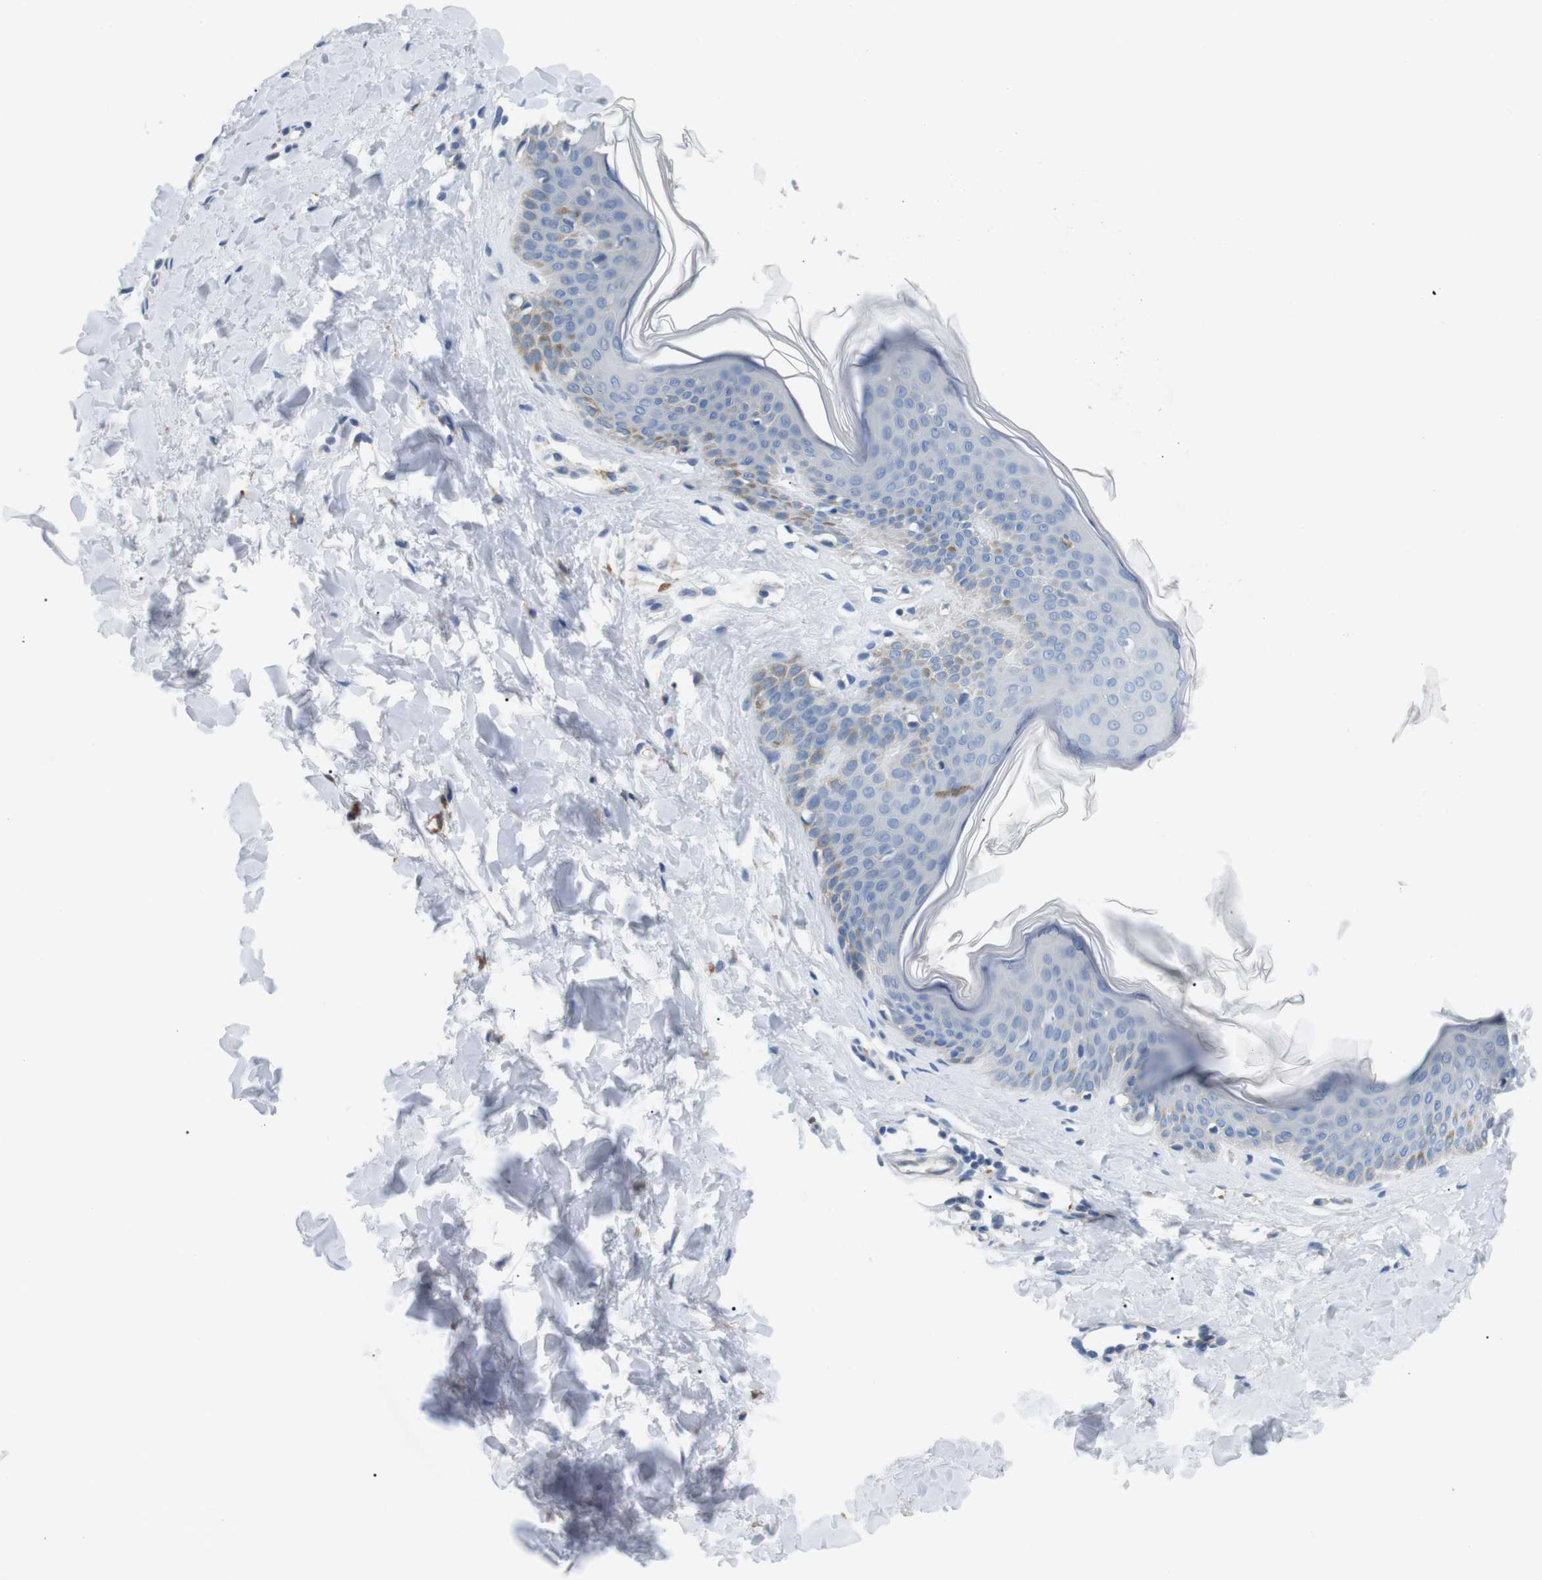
{"staining": {"intensity": "negative", "quantity": "none", "location": "none"}, "tissue": "skin", "cell_type": "Fibroblasts", "image_type": "normal", "snomed": [{"axis": "morphology", "description": "Normal tissue, NOS"}, {"axis": "topography", "description": "Skin"}], "caption": "High power microscopy photomicrograph of an immunohistochemistry micrograph of normal skin, revealing no significant expression in fibroblasts.", "gene": "FCGRT", "patient": {"sex": "female", "age": 17}}